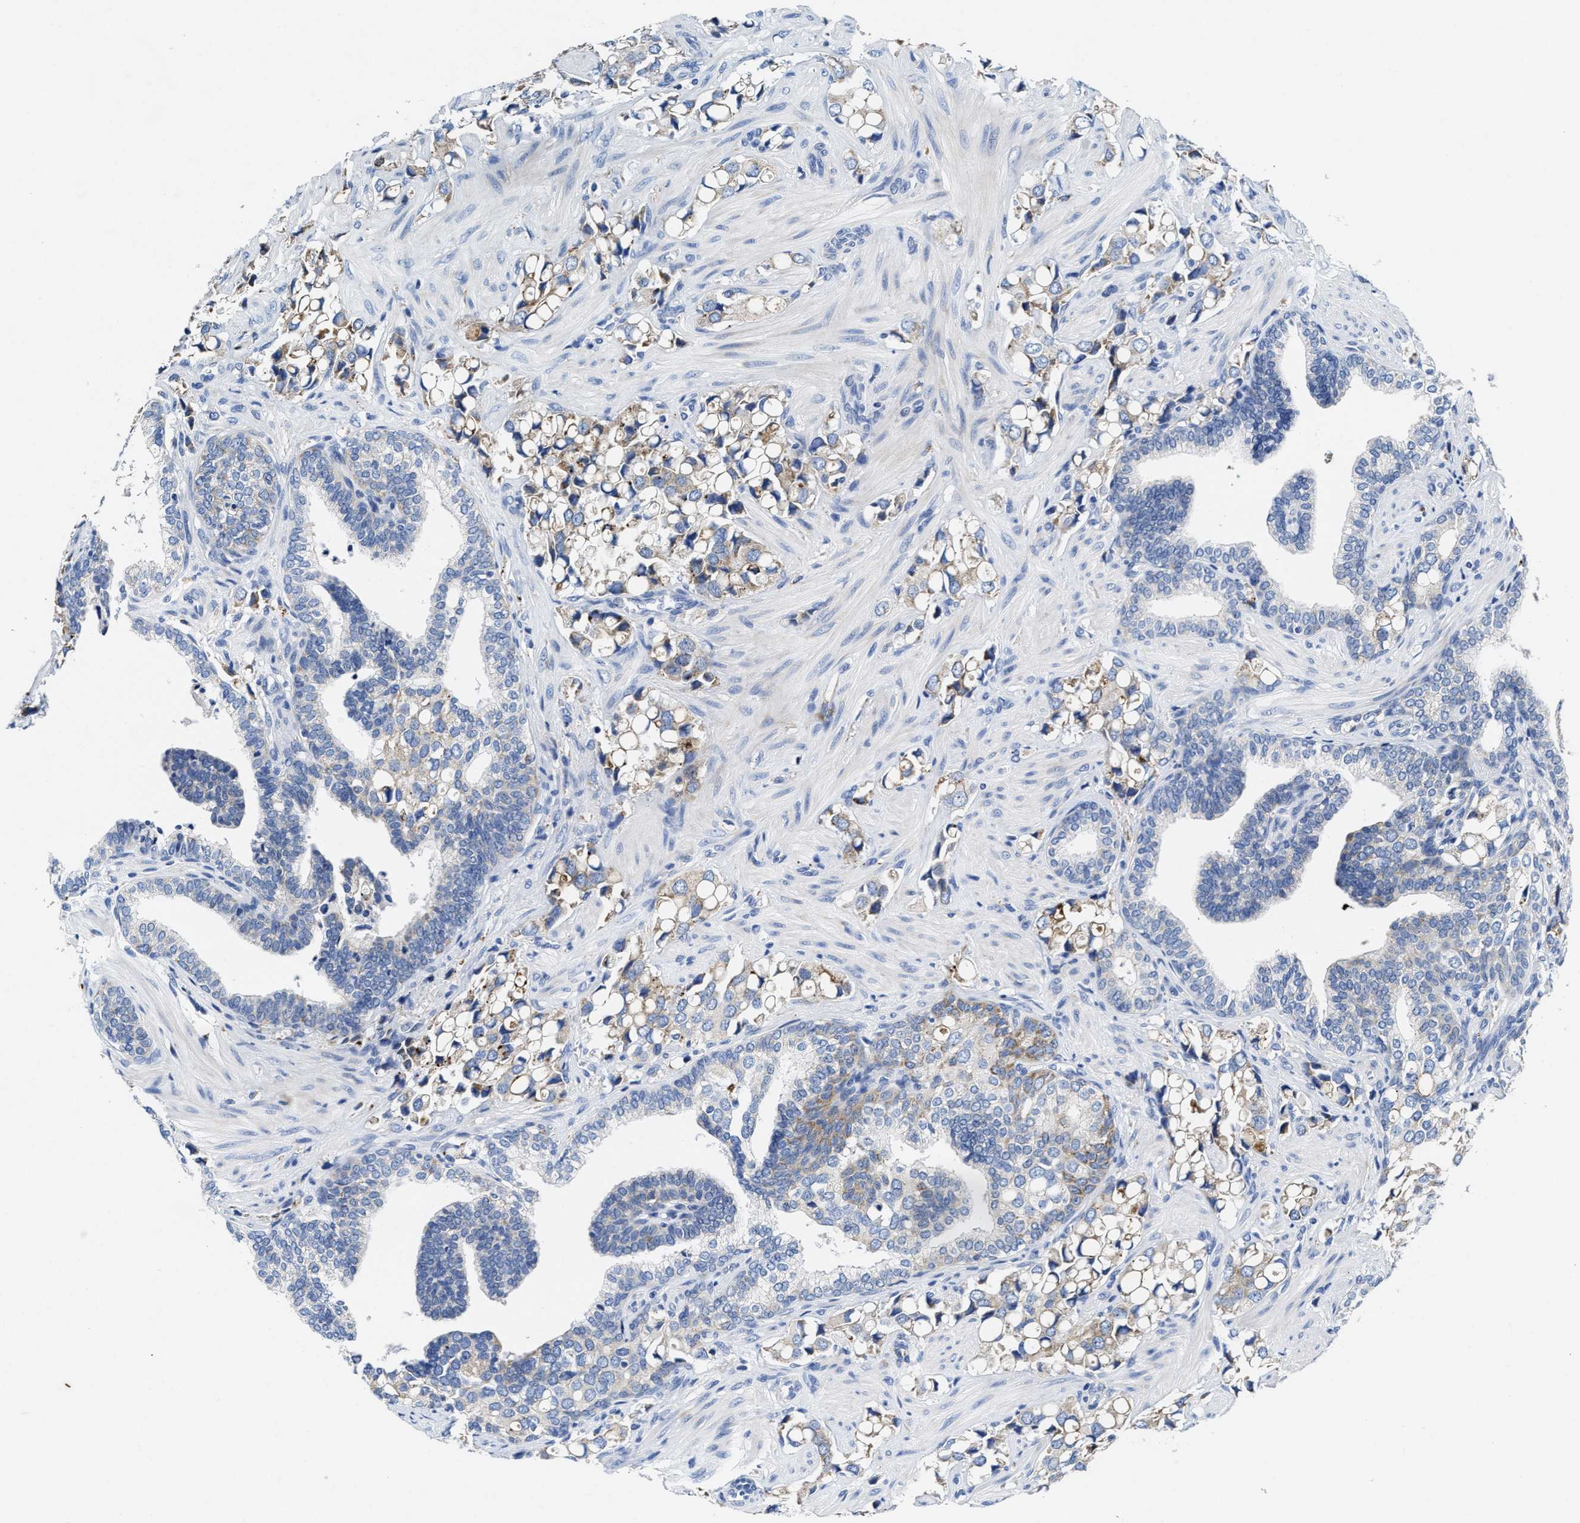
{"staining": {"intensity": "weak", "quantity": "25%-75%", "location": "cytoplasmic/membranous"}, "tissue": "prostate cancer", "cell_type": "Tumor cells", "image_type": "cancer", "snomed": [{"axis": "morphology", "description": "Adenocarcinoma, High grade"}, {"axis": "topography", "description": "Prostate"}], "caption": "A brown stain shows weak cytoplasmic/membranous positivity of a protein in human prostate cancer (high-grade adenocarcinoma) tumor cells.", "gene": "TBRG4", "patient": {"sex": "male", "age": 52}}